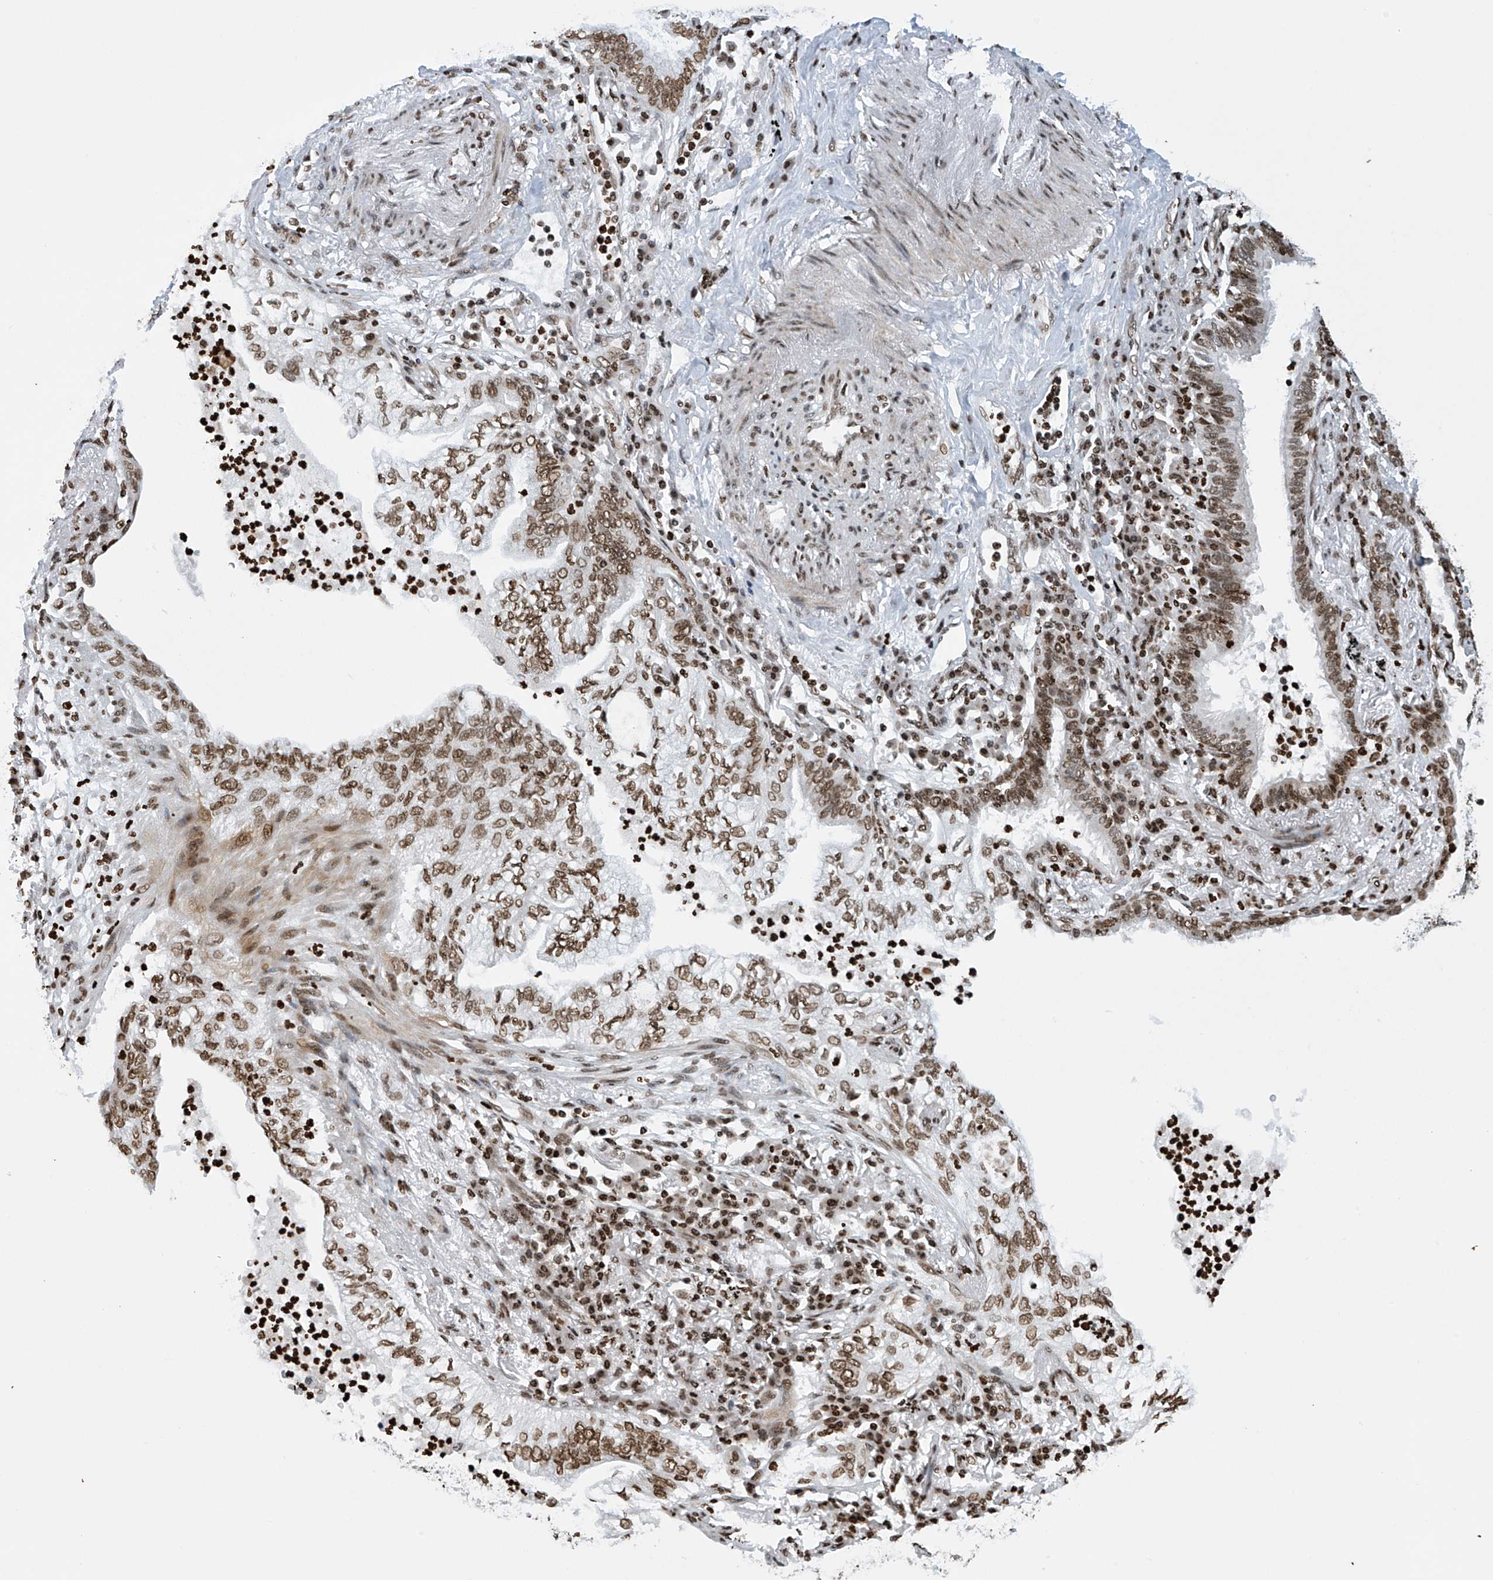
{"staining": {"intensity": "moderate", "quantity": ">75%", "location": "nuclear"}, "tissue": "lung cancer", "cell_type": "Tumor cells", "image_type": "cancer", "snomed": [{"axis": "morphology", "description": "Normal tissue, NOS"}, {"axis": "morphology", "description": "Adenocarcinoma, NOS"}, {"axis": "topography", "description": "Bronchus"}, {"axis": "topography", "description": "Lung"}], "caption": "Lung adenocarcinoma stained with a brown dye exhibits moderate nuclear positive expression in approximately >75% of tumor cells.", "gene": "H4C16", "patient": {"sex": "female", "age": 70}}